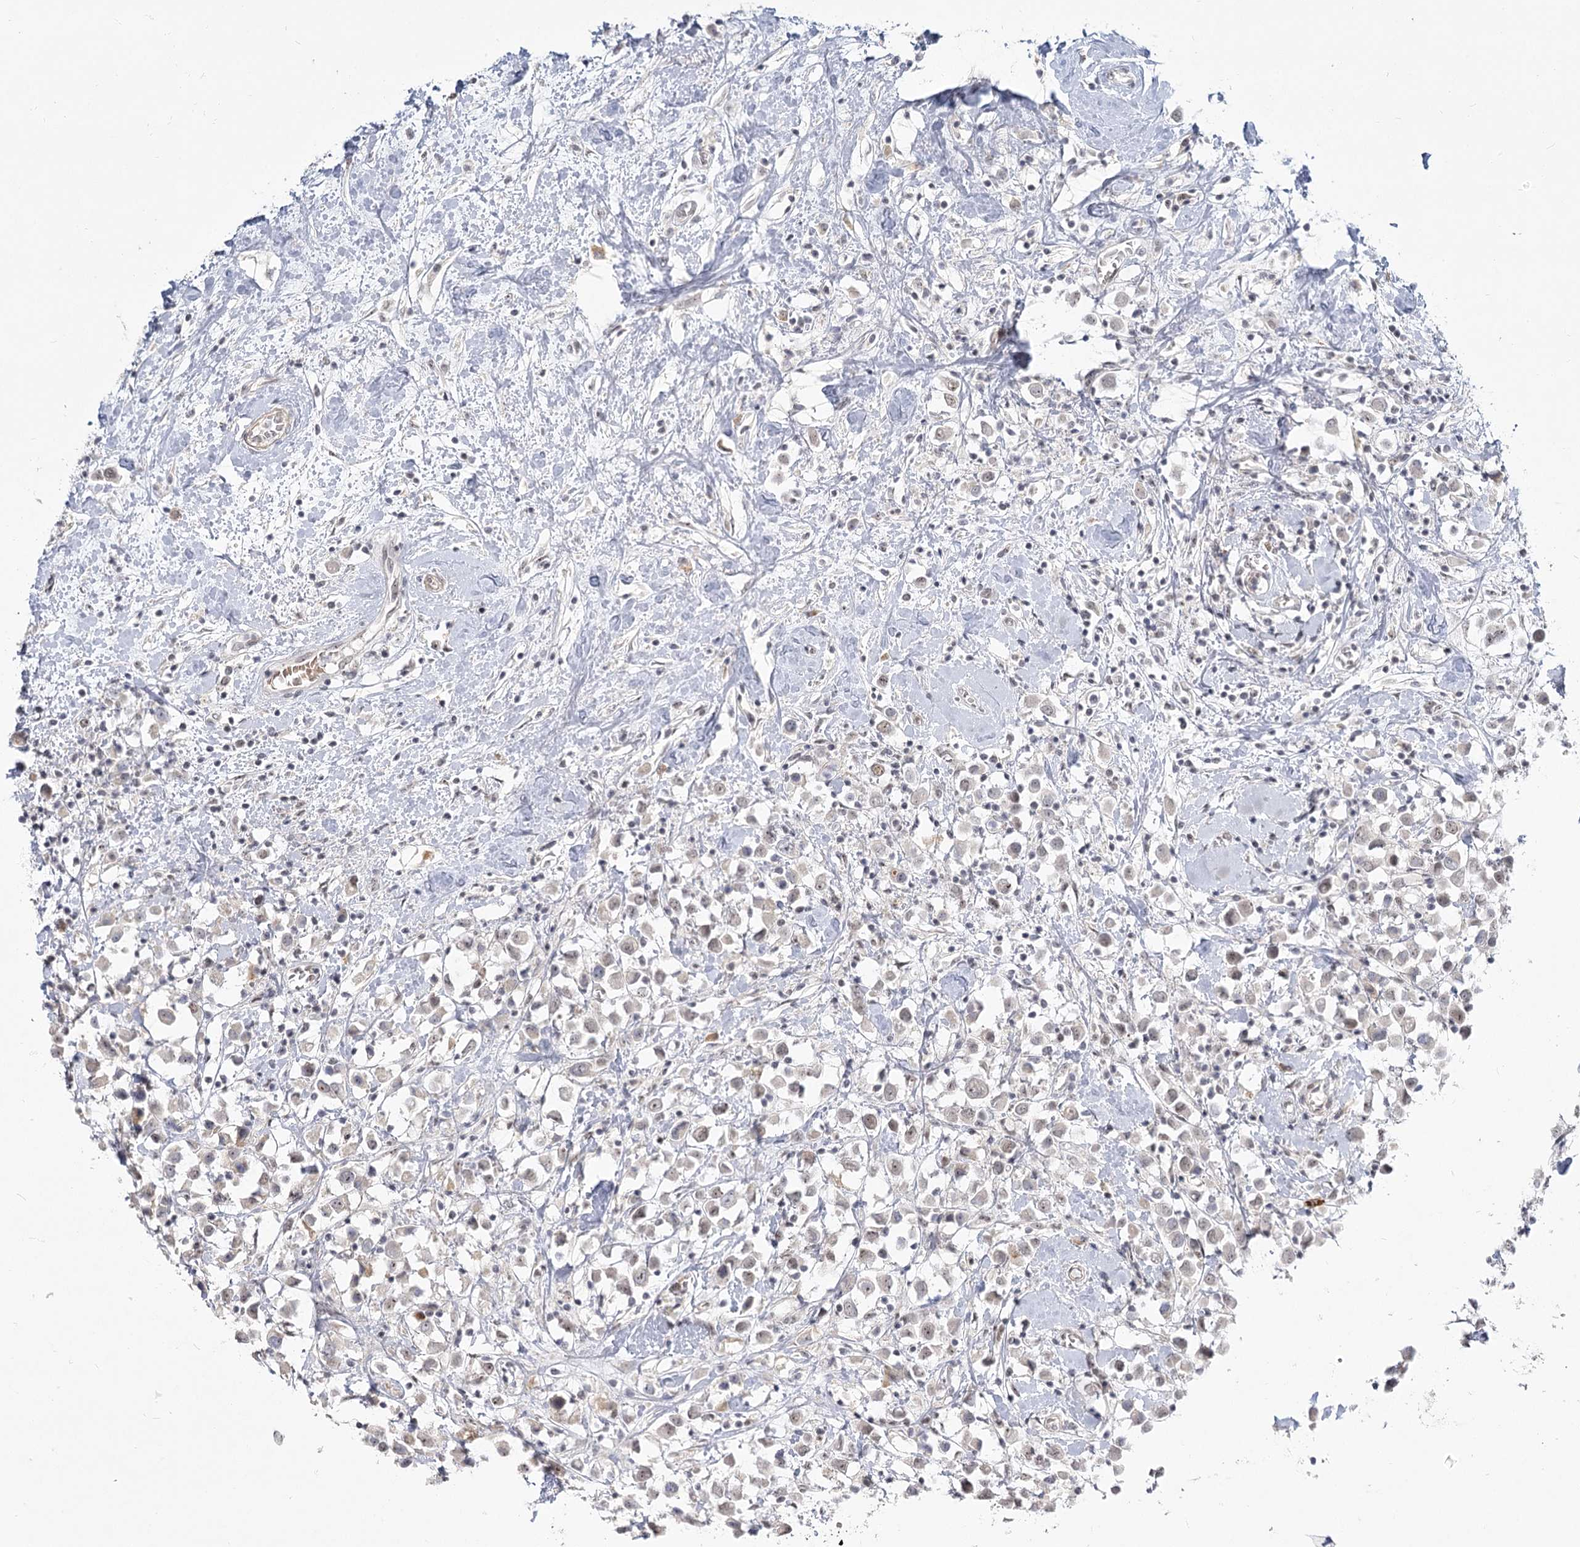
{"staining": {"intensity": "weak", "quantity": "<25%", "location": "nuclear"}, "tissue": "breast cancer", "cell_type": "Tumor cells", "image_type": "cancer", "snomed": [{"axis": "morphology", "description": "Duct carcinoma"}, {"axis": "topography", "description": "Breast"}], "caption": "High magnification brightfield microscopy of breast cancer stained with DAB (brown) and counterstained with hematoxylin (blue): tumor cells show no significant expression. (IHC, brightfield microscopy, high magnification).", "gene": "EXOSC7", "patient": {"sex": "female", "age": 61}}